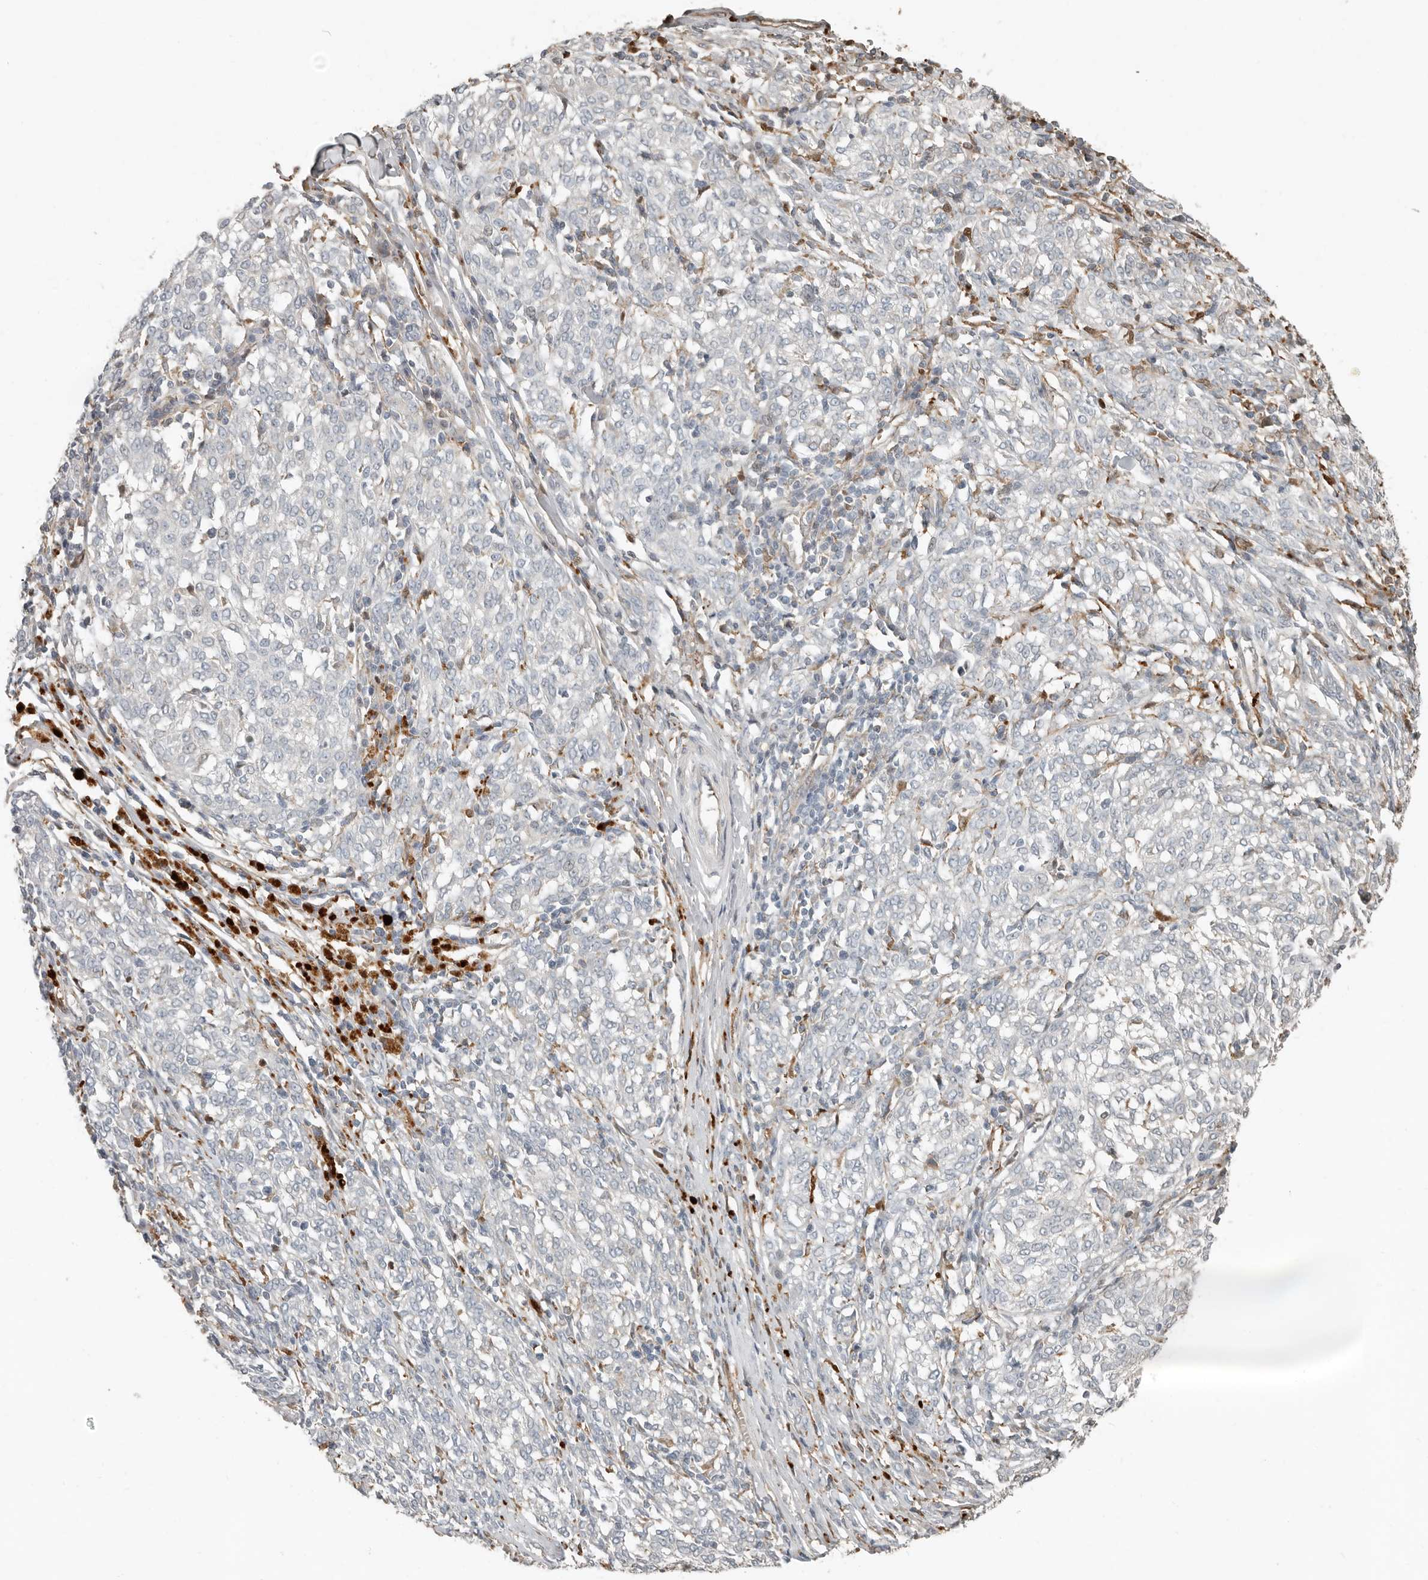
{"staining": {"intensity": "negative", "quantity": "none", "location": "none"}, "tissue": "melanoma", "cell_type": "Tumor cells", "image_type": "cancer", "snomed": [{"axis": "morphology", "description": "Malignant melanoma, NOS"}, {"axis": "topography", "description": "Skin"}], "caption": "This photomicrograph is of melanoma stained with immunohistochemistry (IHC) to label a protein in brown with the nuclei are counter-stained blue. There is no expression in tumor cells. (DAB immunohistochemistry visualized using brightfield microscopy, high magnification).", "gene": "KLHL38", "patient": {"sex": "female", "age": 72}}